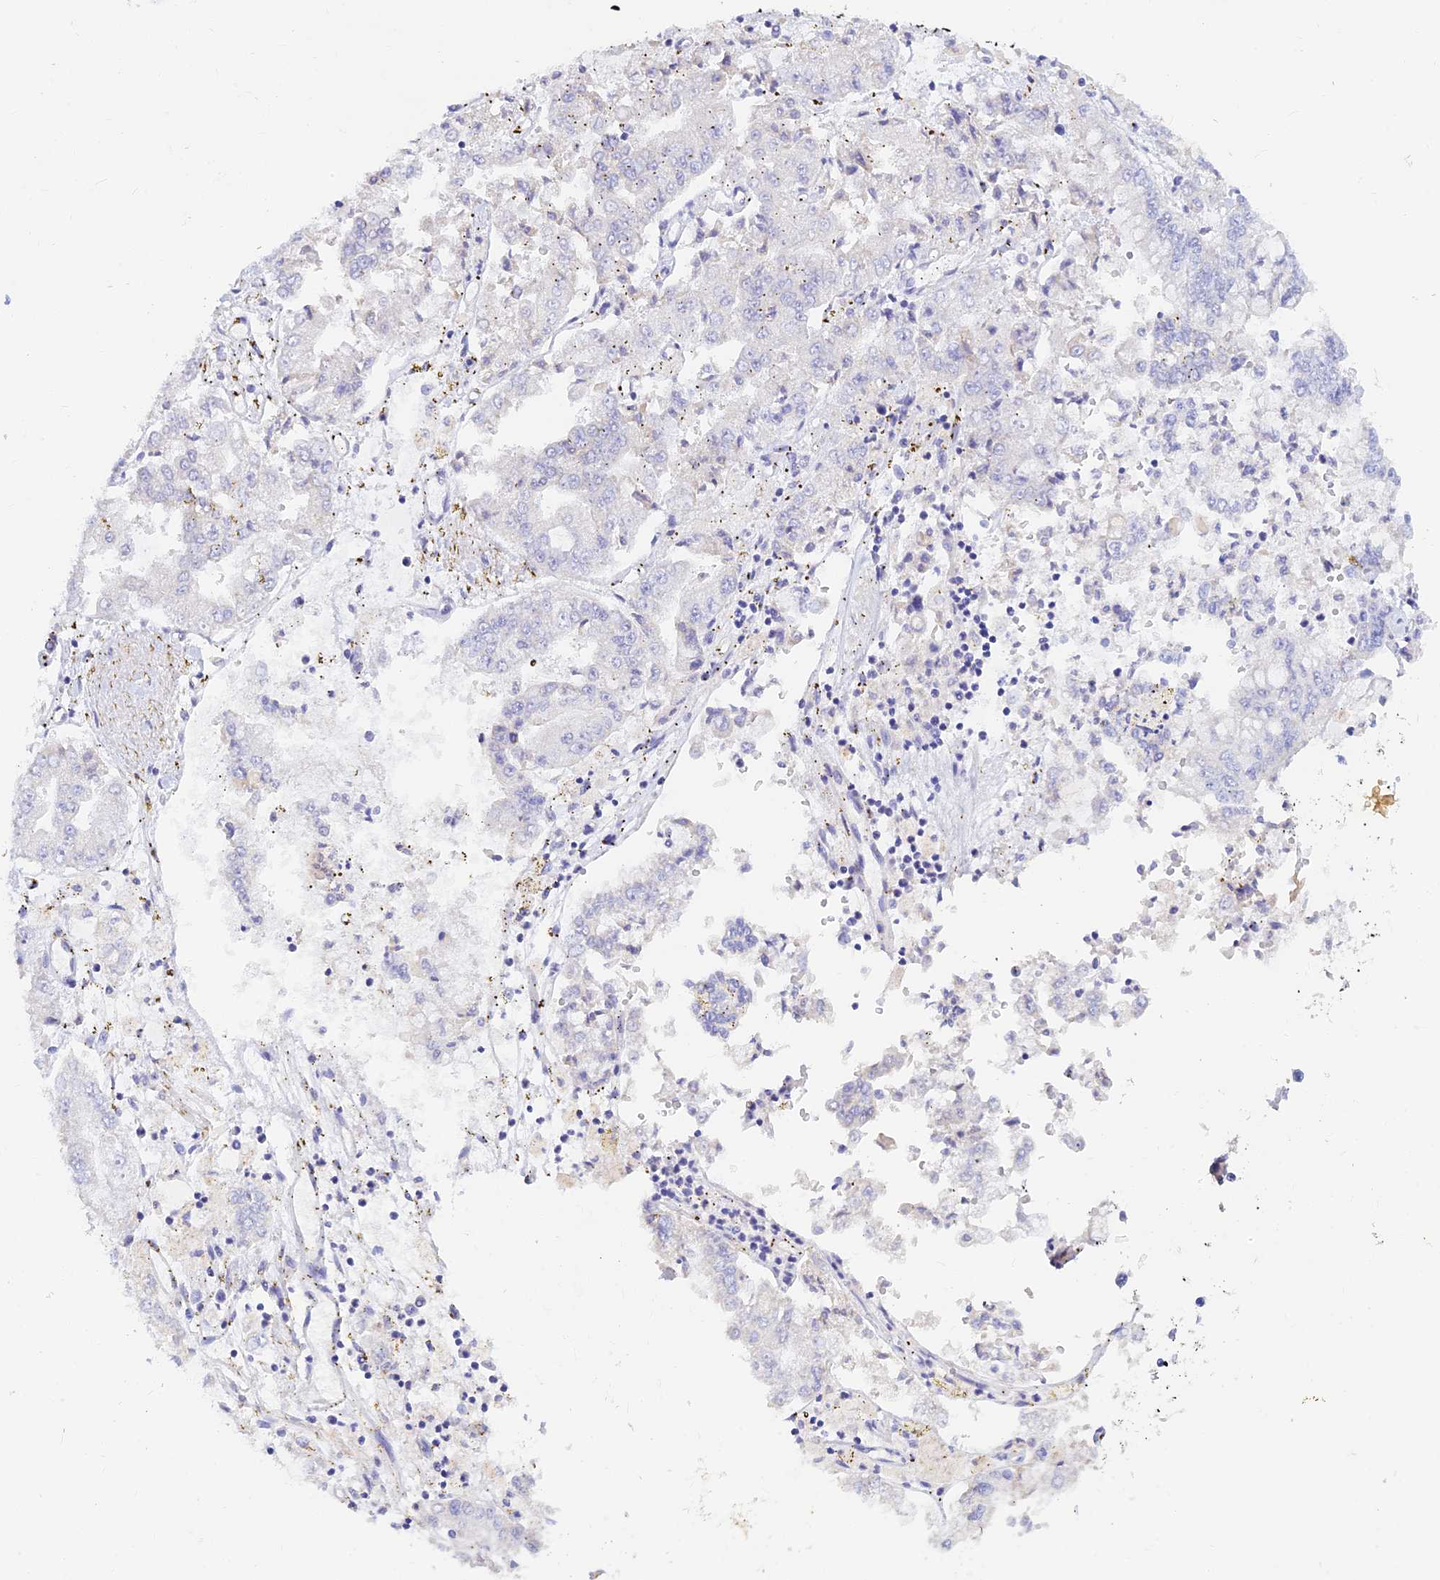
{"staining": {"intensity": "negative", "quantity": "none", "location": "none"}, "tissue": "stomach cancer", "cell_type": "Tumor cells", "image_type": "cancer", "snomed": [{"axis": "morphology", "description": "Adenocarcinoma, NOS"}, {"axis": "topography", "description": "Stomach"}], "caption": "The IHC micrograph has no significant expression in tumor cells of stomach cancer tissue. Nuclei are stained in blue.", "gene": "INKA1", "patient": {"sex": "male", "age": 76}}